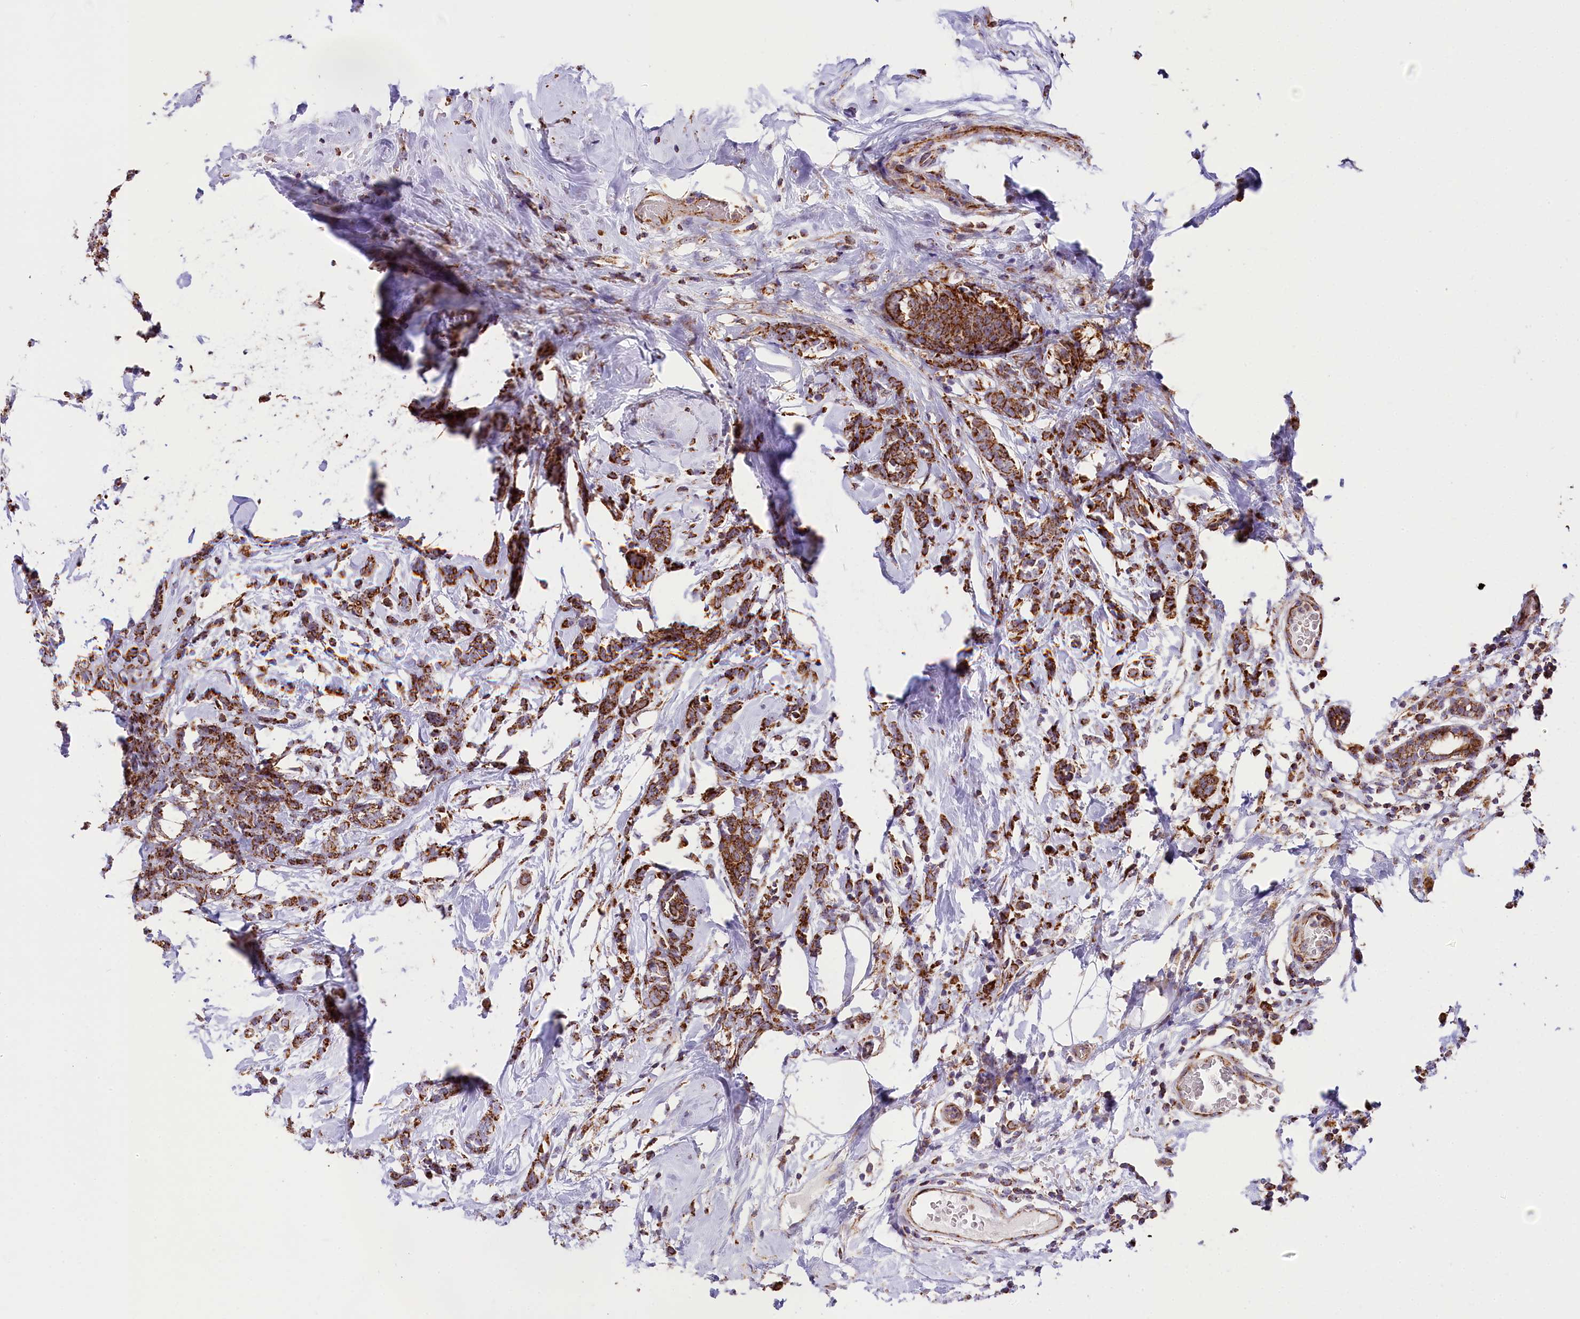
{"staining": {"intensity": "strong", "quantity": ">75%", "location": "cytoplasmic/membranous"}, "tissue": "breast cancer", "cell_type": "Tumor cells", "image_type": "cancer", "snomed": [{"axis": "morphology", "description": "Lobular carcinoma"}, {"axis": "topography", "description": "Breast"}], "caption": "Human breast cancer (lobular carcinoma) stained with a brown dye demonstrates strong cytoplasmic/membranous positive staining in about >75% of tumor cells.", "gene": "NDUFA8", "patient": {"sex": "female", "age": 58}}